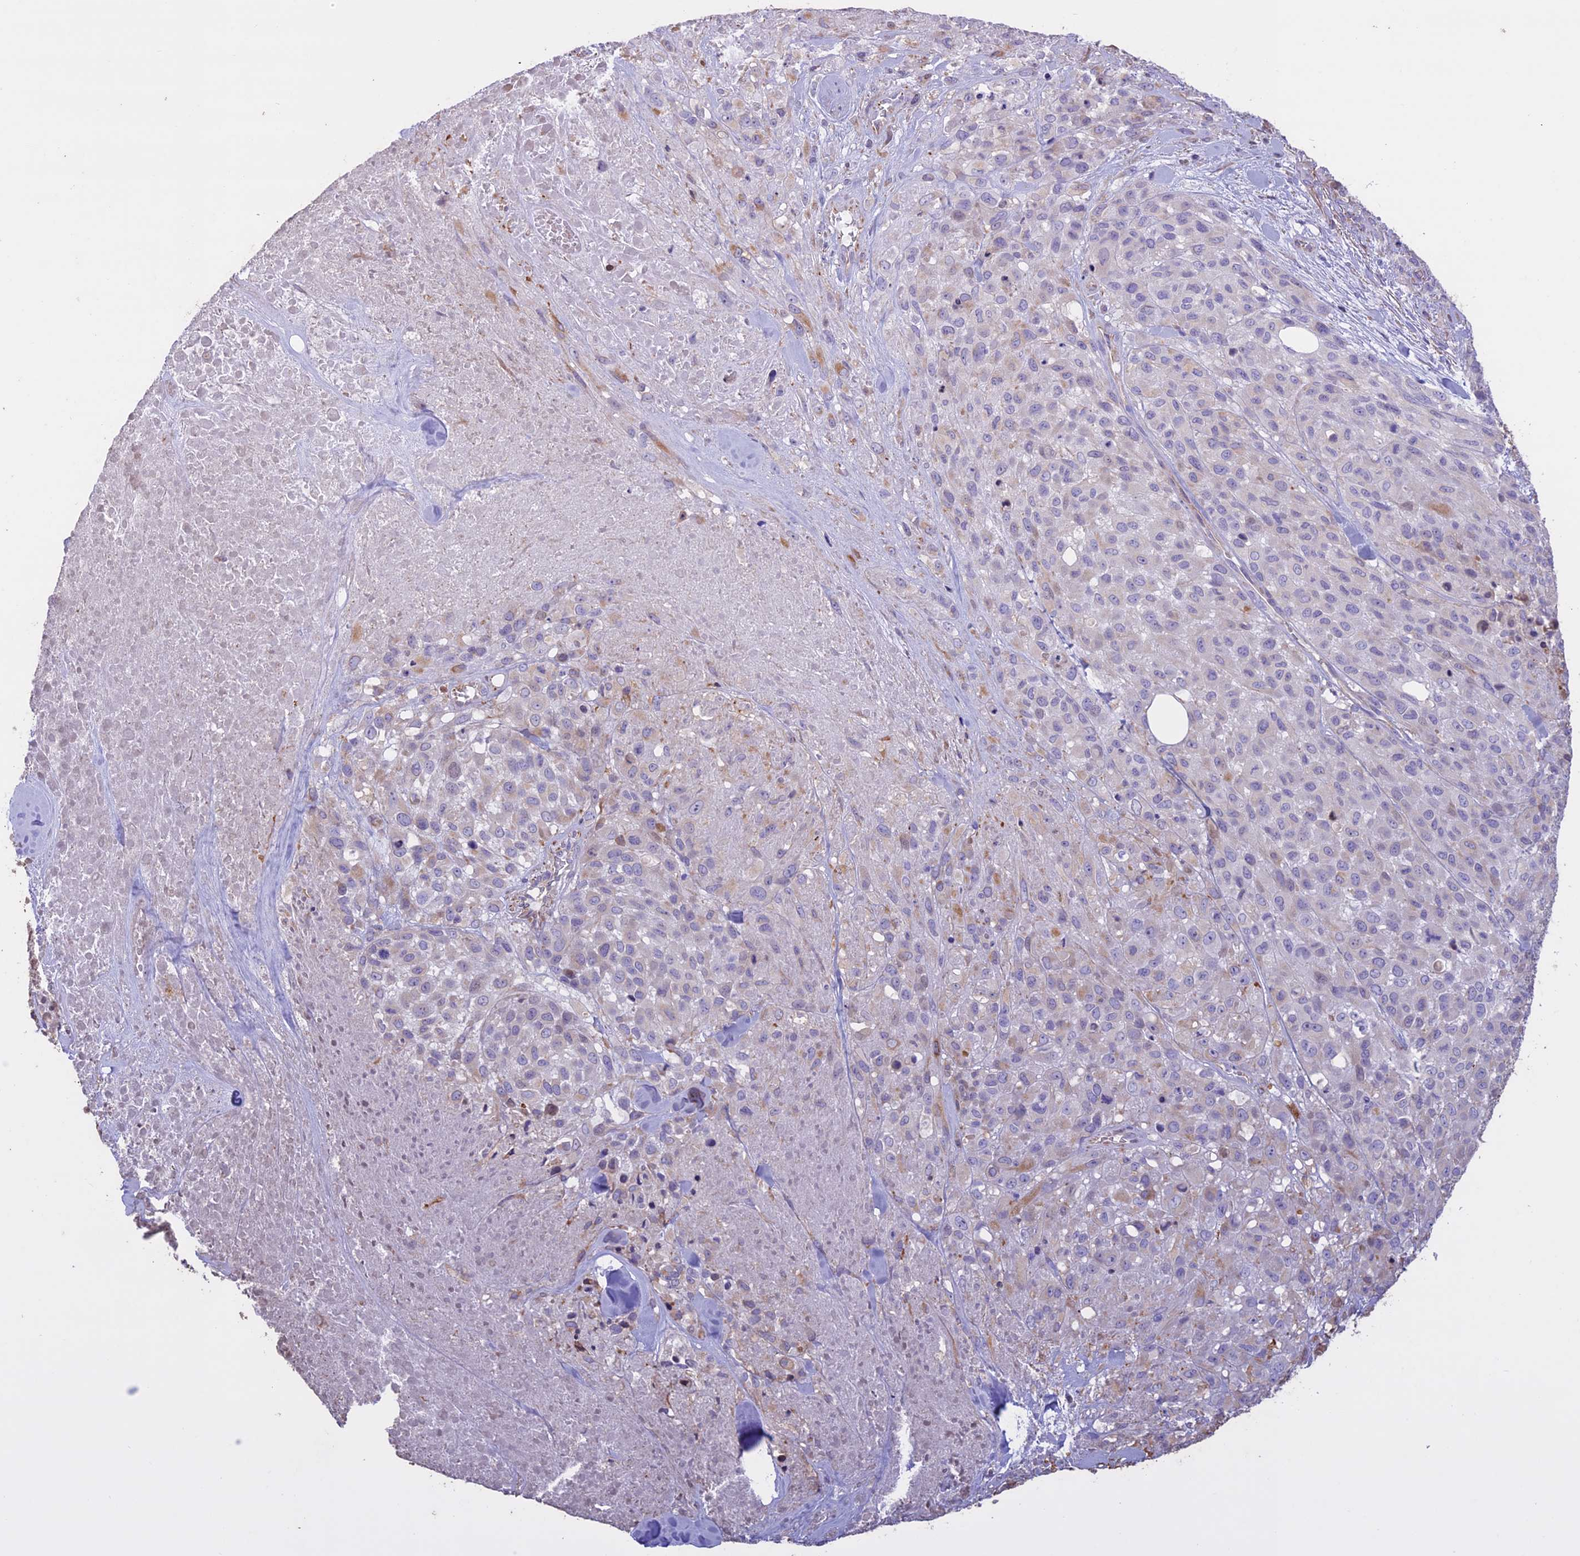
{"staining": {"intensity": "negative", "quantity": "none", "location": "none"}, "tissue": "melanoma", "cell_type": "Tumor cells", "image_type": "cancer", "snomed": [{"axis": "morphology", "description": "Malignant melanoma, Metastatic site"}, {"axis": "topography", "description": "Skin"}], "caption": "IHC histopathology image of neoplastic tissue: malignant melanoma (metastatic site) stained with DAB exhibits no significant protein staining in tumor cells. The staining was performed using DAB (3,3'-diaminobenzidine) to visualize the protein expression in brown, while the nuclei were stained in blue with hematoxylin (Magnification: 20x).", "gene": "CCDC148", "patient": {"sex": "female", "age": 81}}